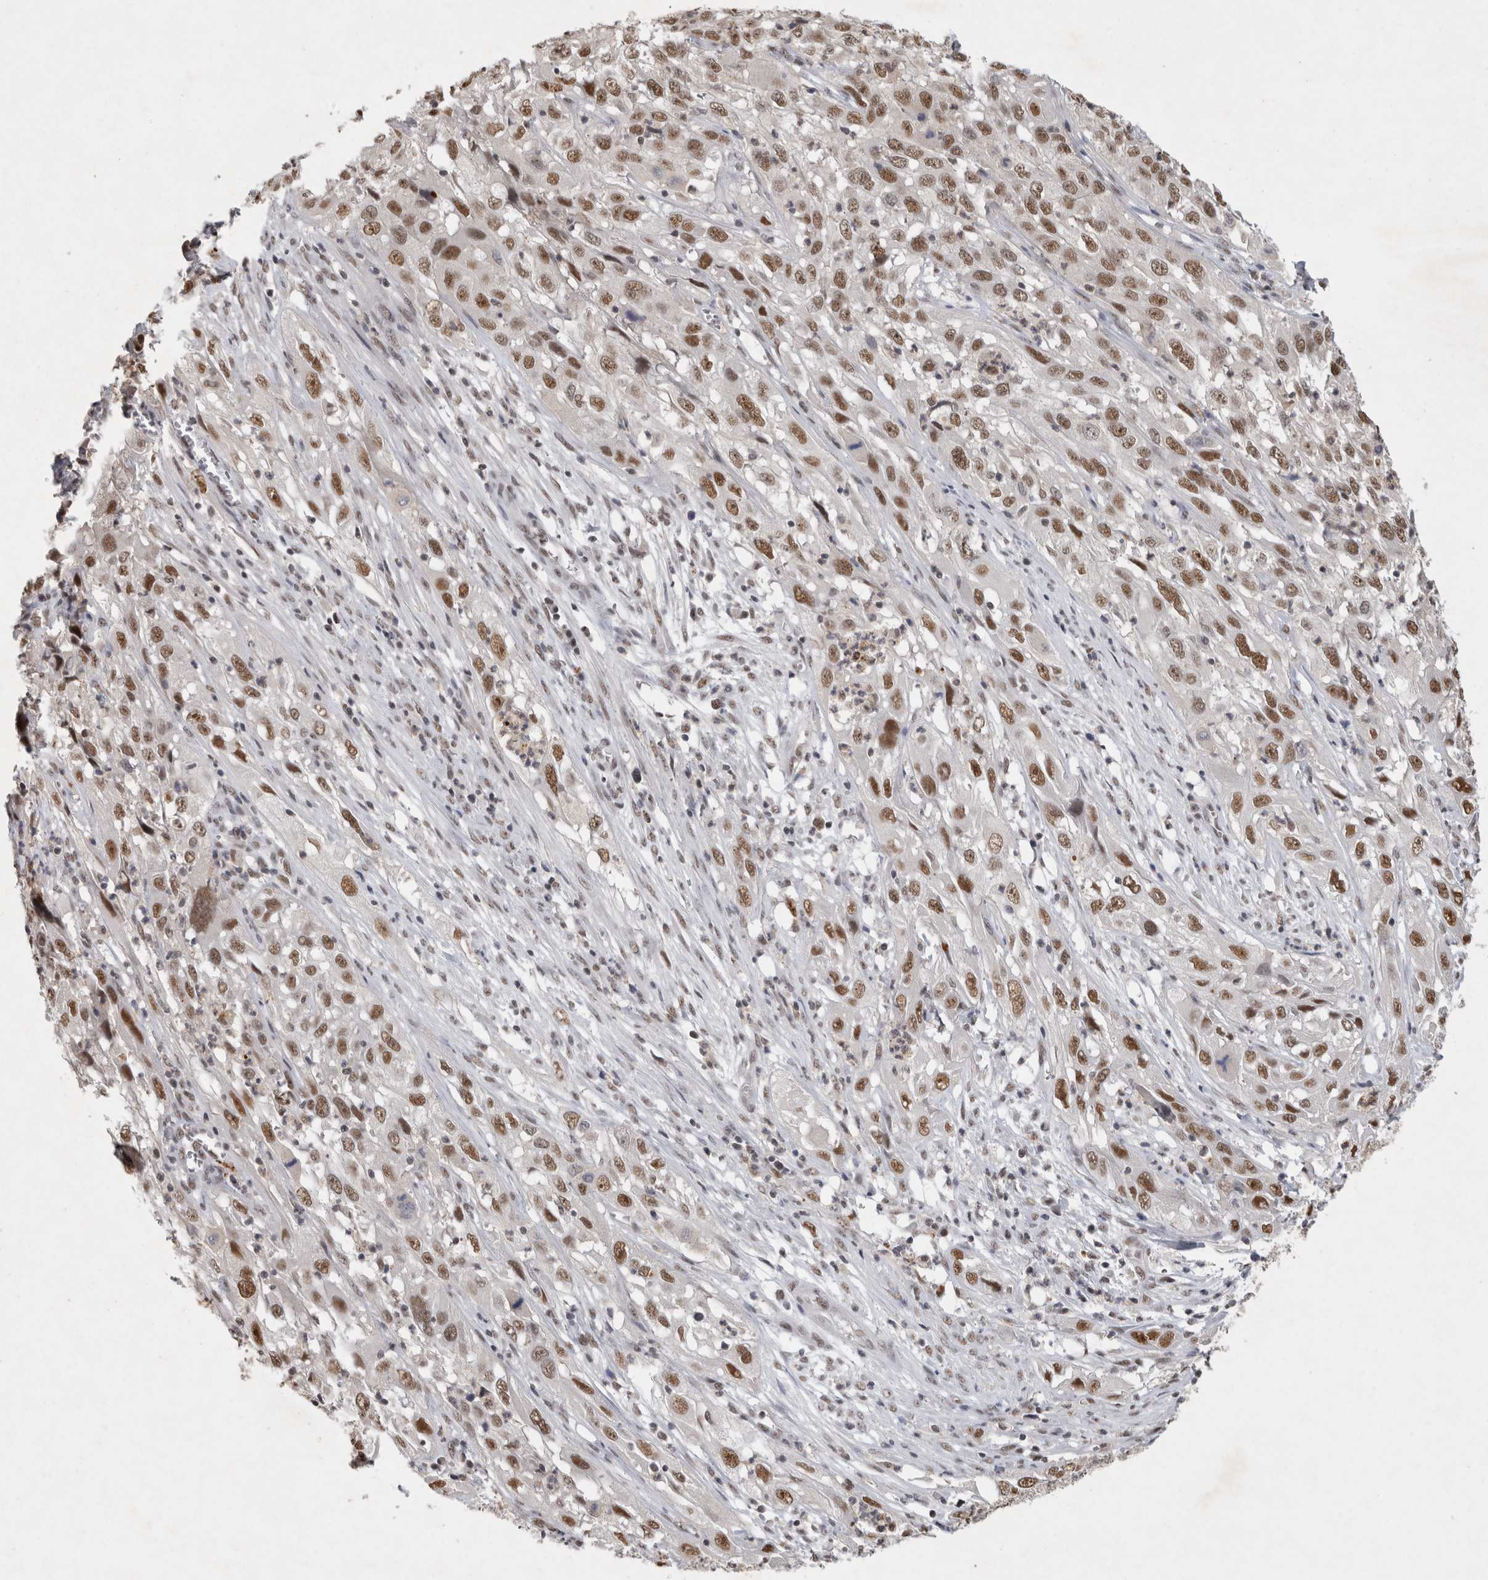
{"staining": {"intensity": "moderate", "quantity": ">75%", "location": "nuclear"}, "tissue": "cervical cancer", "cell_type": "Tumor cells", "image_type": "cancer", "snomed": [{"axis": "morphology", "description": "Squamous cell carcinoma, NOS"}, {"axis": "topography", "description": "Cervix"}], "caption": "High-power microscopy captured an immunohistochemistry image of cervical cancer (squamous cell carcinoma), revealing moderate nuclear staining in about >75% of tumor cells.", "gene": "XRCC5", "patient": {"sex": "female", "age": 32}}